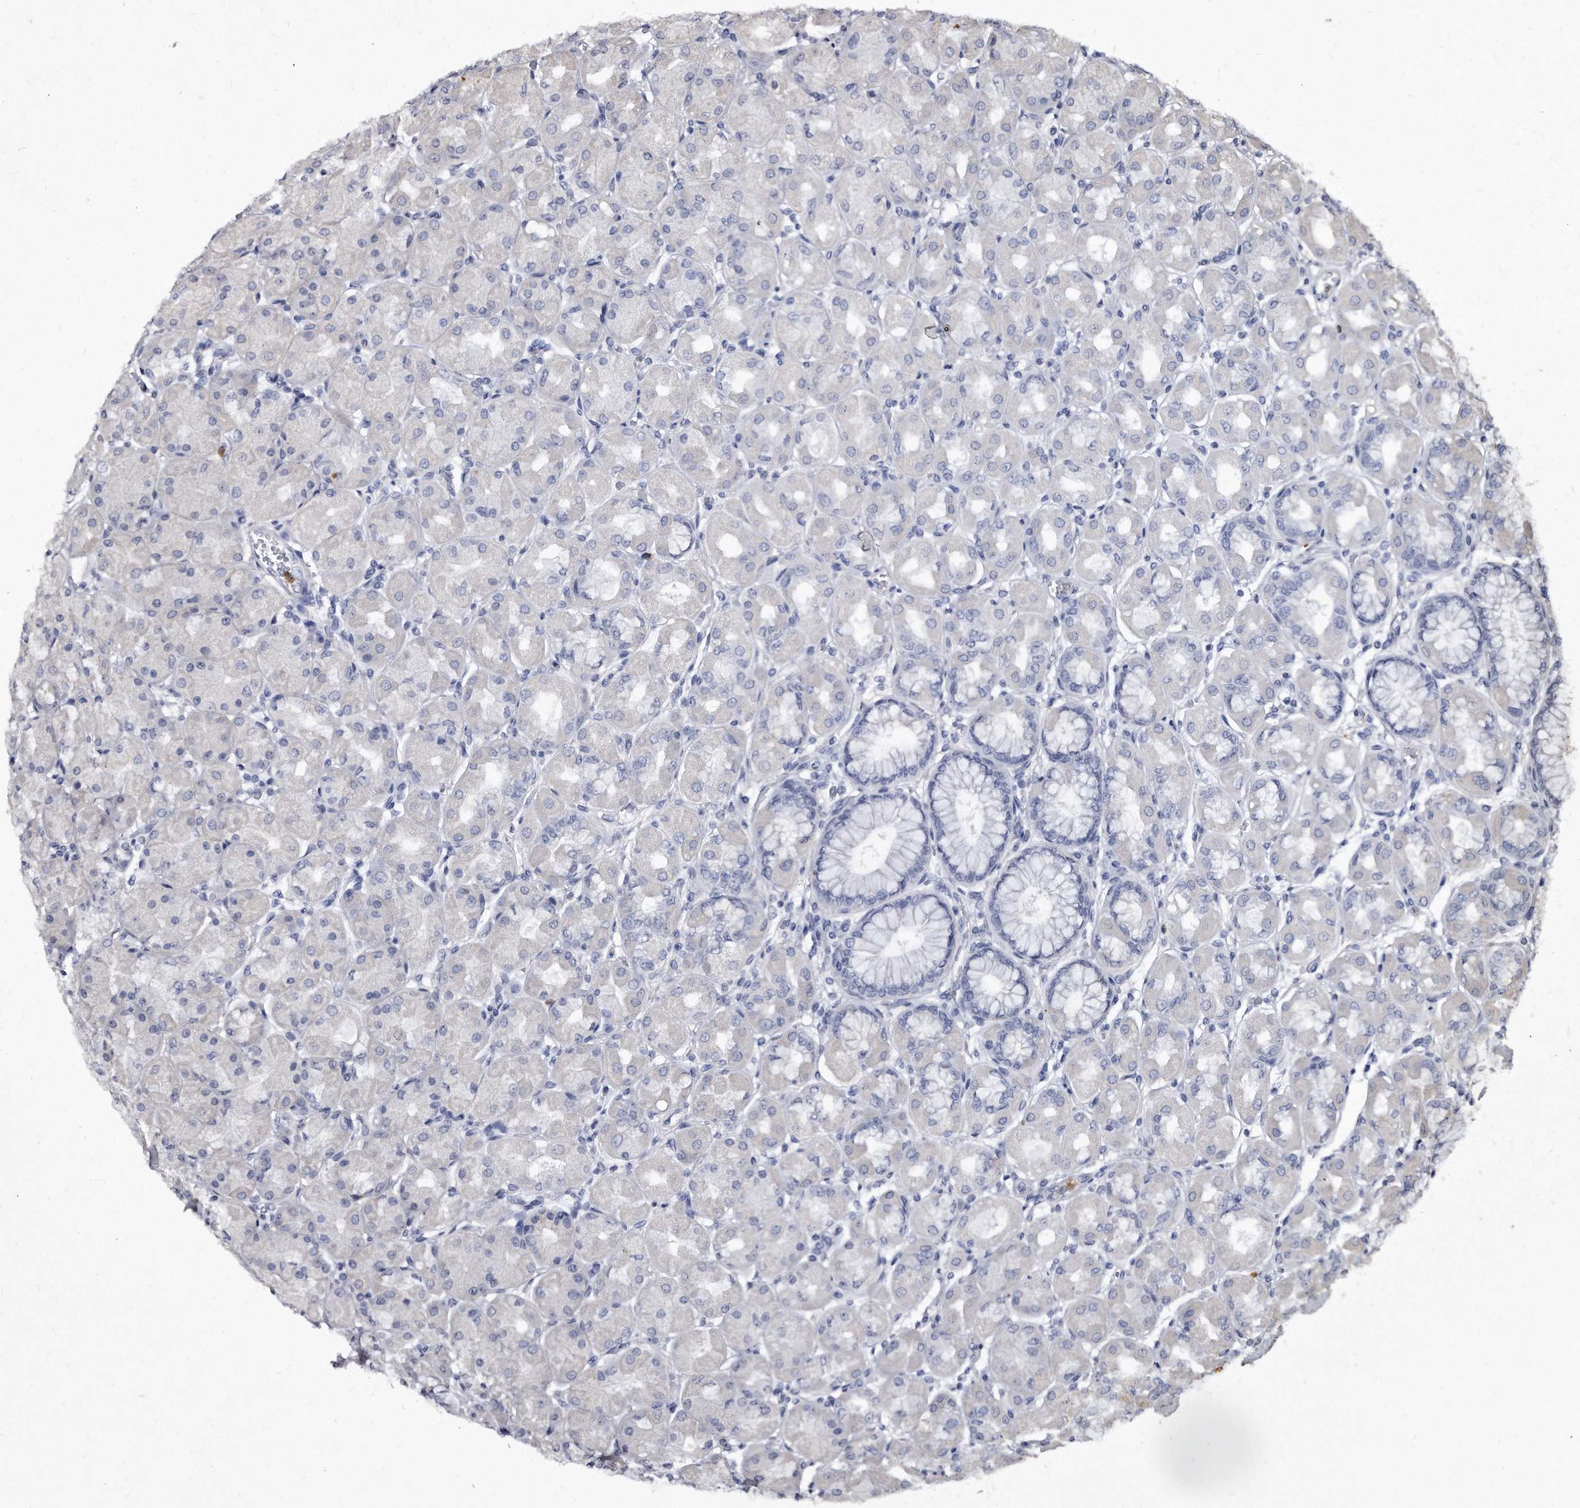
{"staining": {"intensity": "weak", "quantity": "<25%", "location": "cytoplasmic/membranous"}, "tissue": "stomach", "cell_type": "Glandular cells", "image_type": "normal", "snomed": [{"axis": "morphology", "description": "Normal tissue, NOS"}, {"axis": "topography", "description": "Stomach, upper"}], "caption": "The micrograph reveals no significant expression in glandular cells of stomach.", "gene": "KLHDC3", "patient": {"sex": "female", "age": 56}}